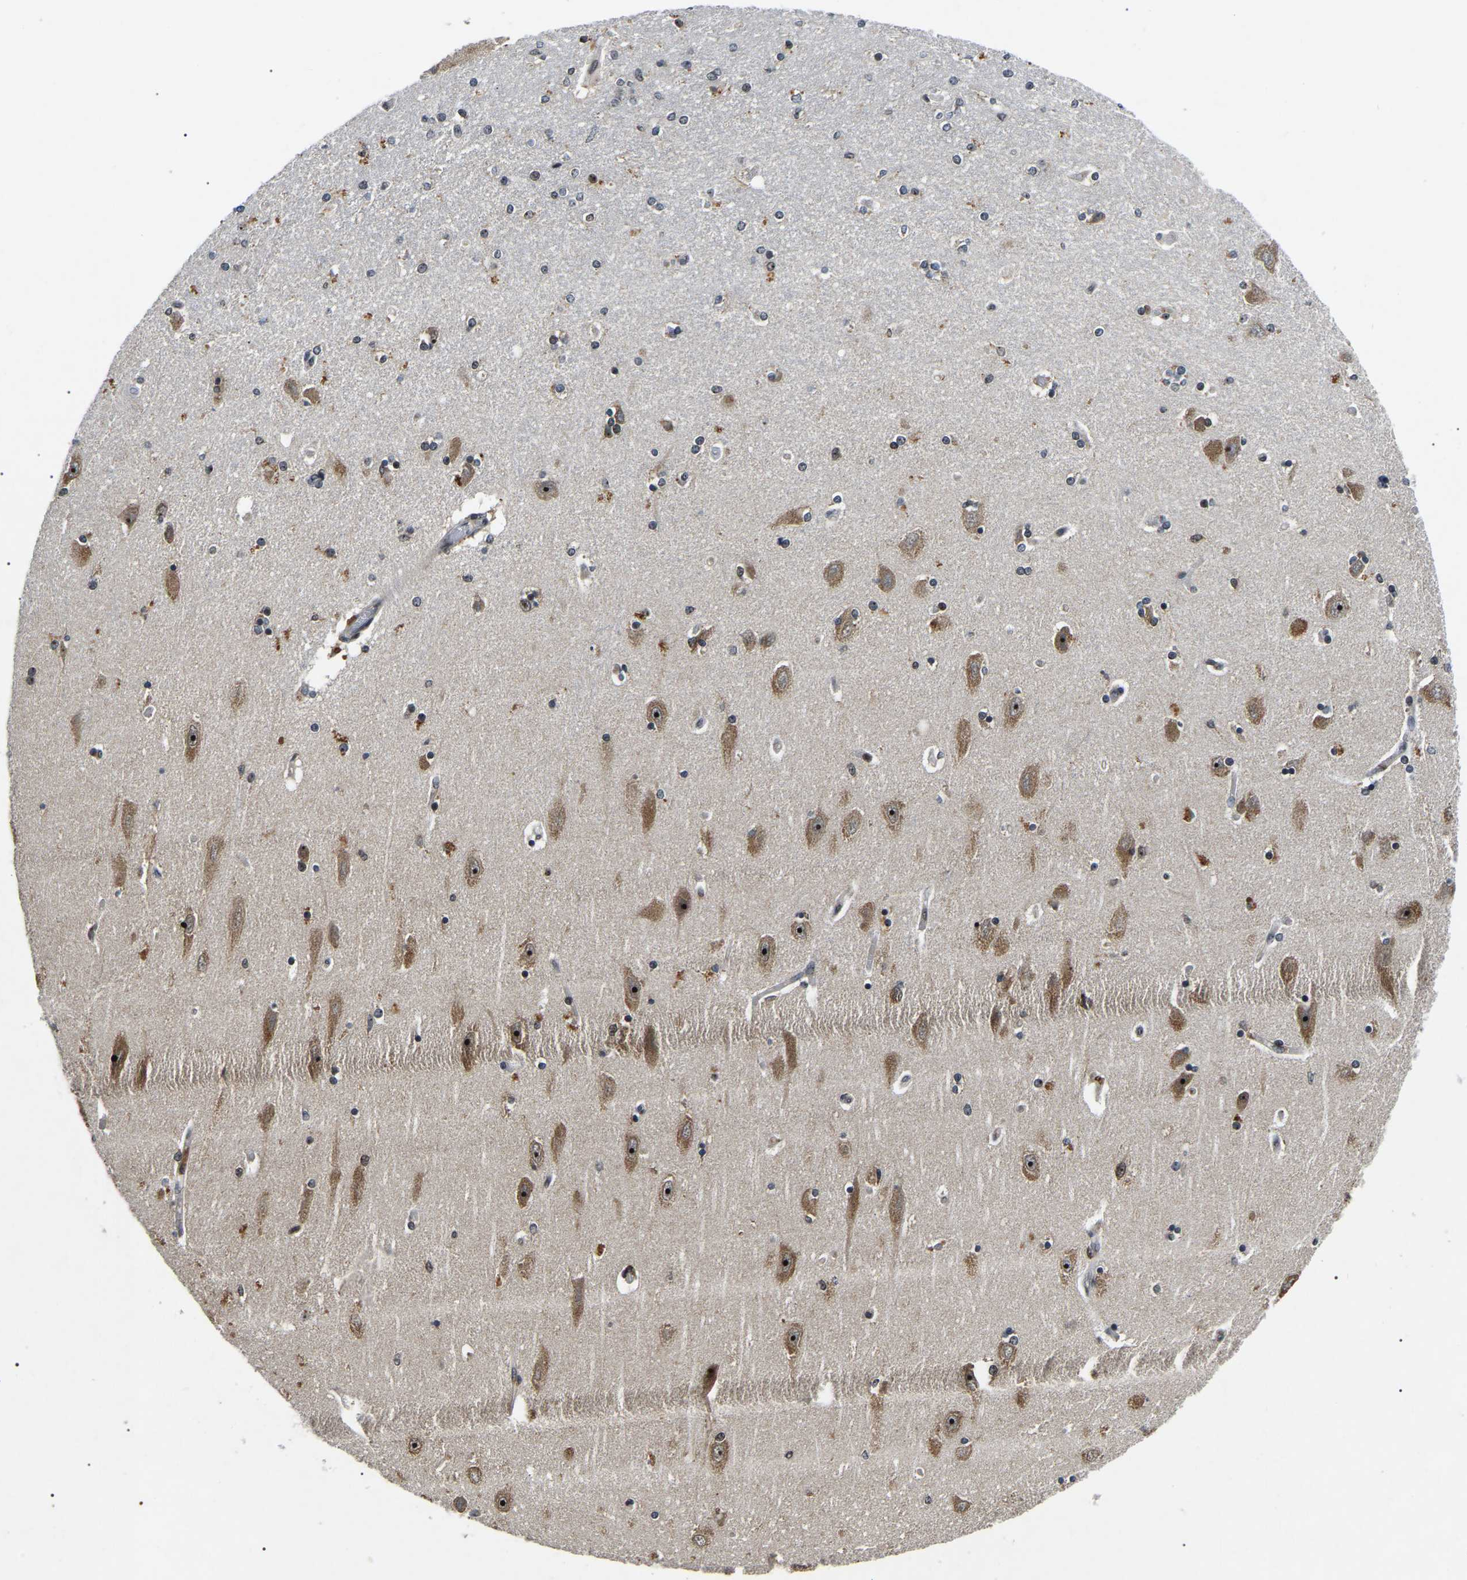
{"staining": {"intensity": "moderate", "quantity": "25%-75%", "location": "cytoplasmic/membranous,nuclear"}, "tissue": "hippocampus", "cell_type": "Glial cells", "image_type": "normal", "snomed": [{"axis": "morphology", "description": "Normal tissue, NOS"}, {"axis": "topography", "description": "Hippocampus"}], "caption": "The photomicrograph reveals staining of normal hippocampus, revealing moderate cytoplasmic/membranous,nuclear protein positivity (brown color) within glial cells.", "gene": "RBM28", "patient": {"sex": "female", "age": 54}}